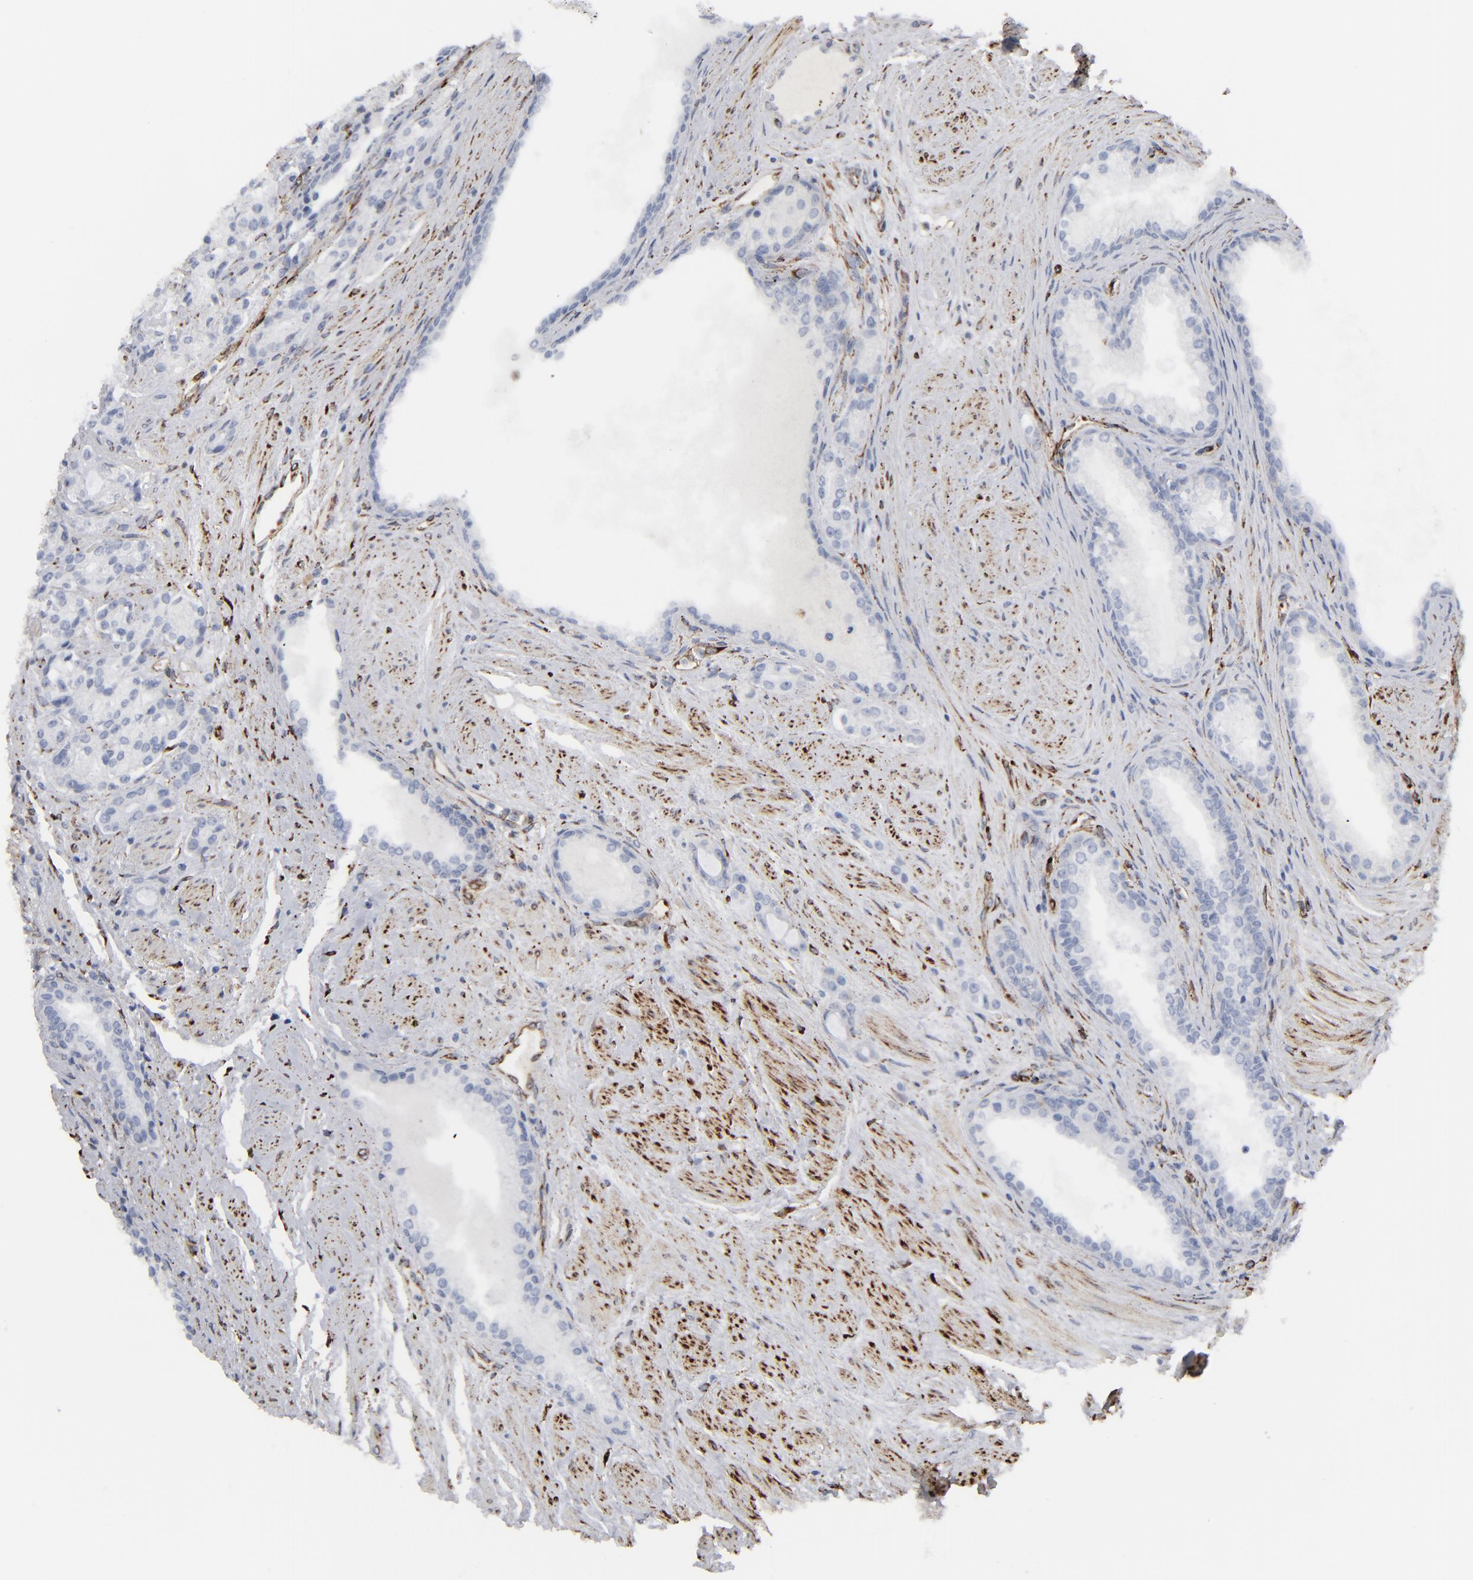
{"staining": {"intensity": "negative", "quantity": "none", "location": "none"}, "tissue": "prostate cancer", "cell_type": "Tumor cells", "image_type": "cancer", "snomed": [{"axis": "morphology", "description": "Adenocarcinoma, Medium grade"}, {"axis": "topography", "description": "Prostate"}], "caption": "Micrograph shows no protein positivity in tumor cells of adenocarcinoma (medium-grade) (prostate) tissue.", "gene": "SPARC", "patient": {"sex": "male", "age": 72}}